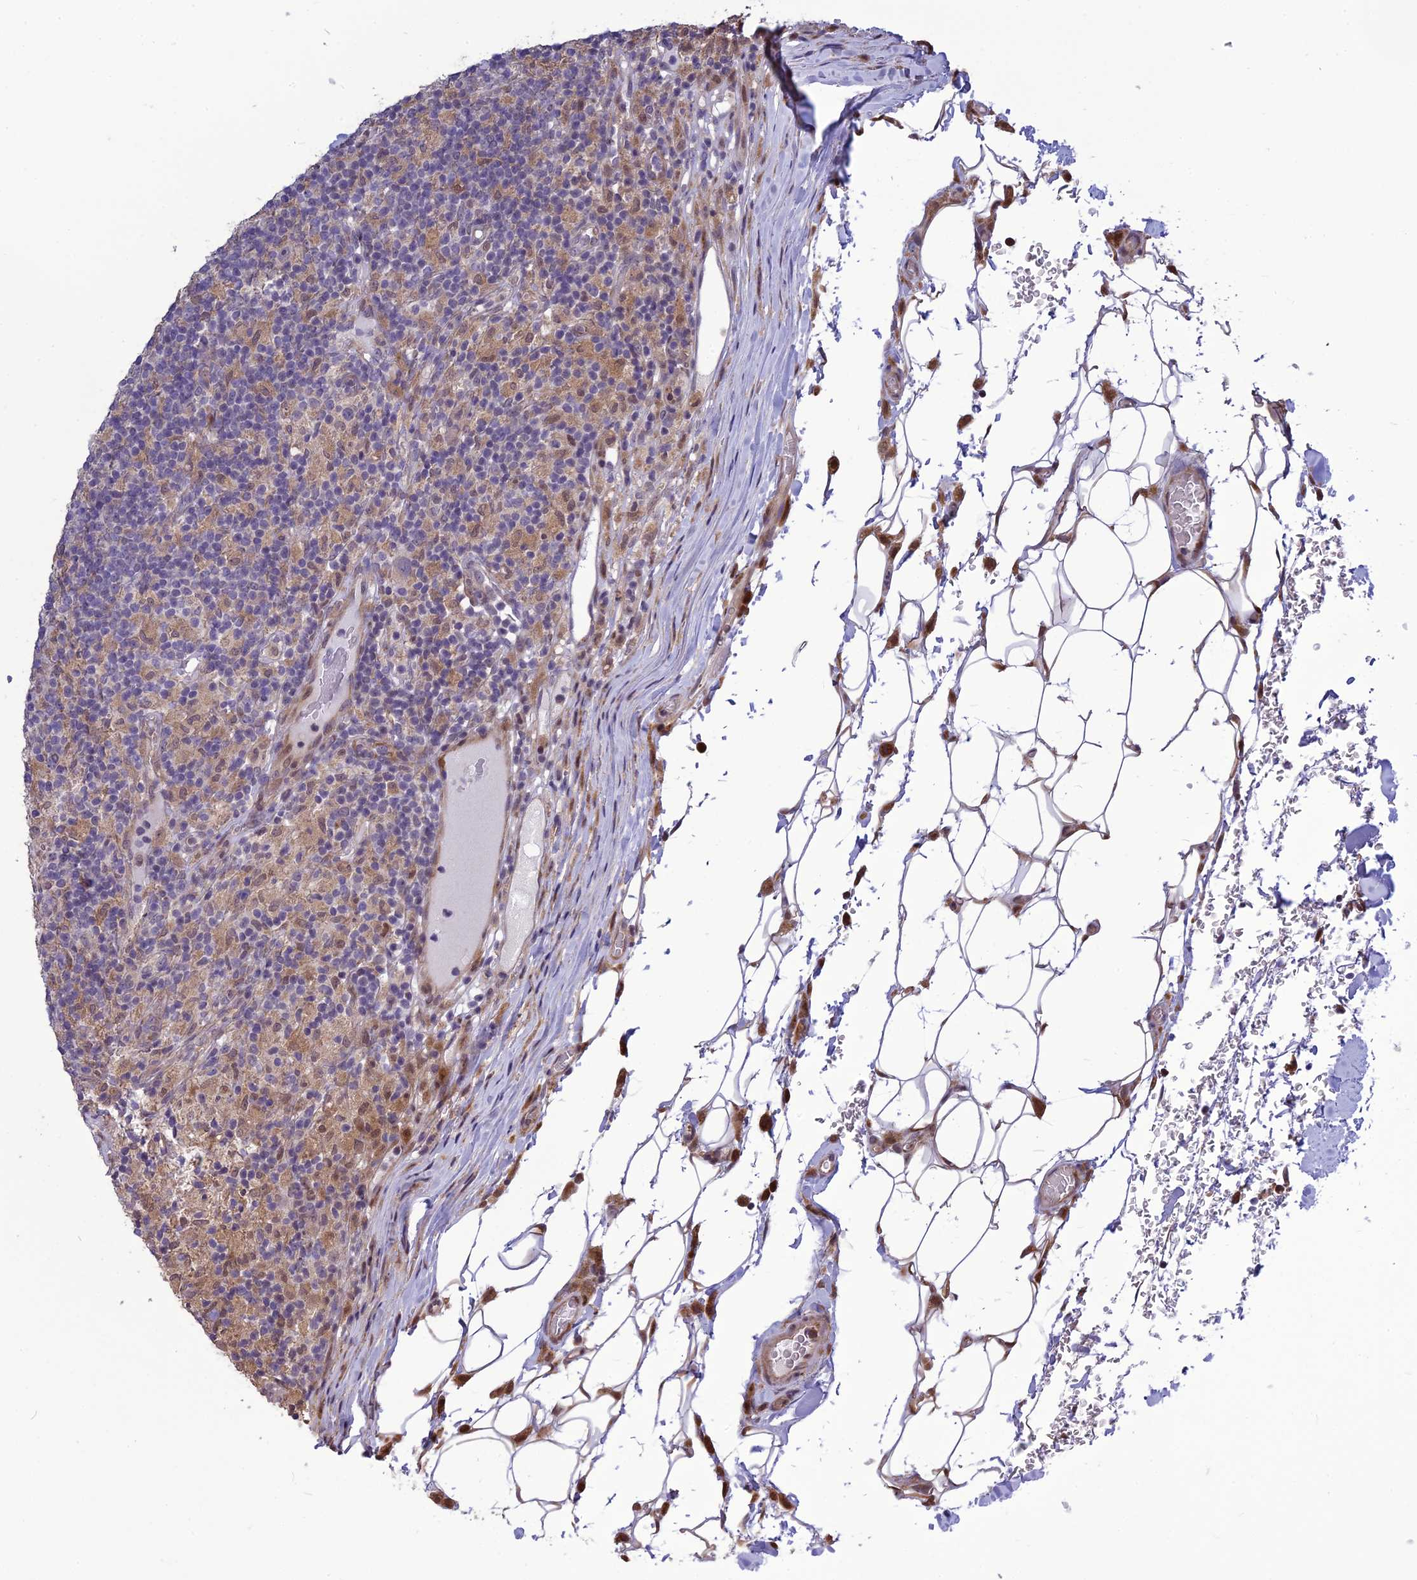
{"staining": {"intensity": "negative", "quantity": "none", "location": "none"}, "tissue": "lymphoma", "cell_type": "Tumor cells", "image_type": "cancer", "snomed": [{"axis": "morphology", "description": "Hodgkin's disease, NOS"}, {"axis": "topography", "description": "Lymph node"}], "caption": "An IHC image of Hodgkin's disease is shown. There is no staining in tumor cells of Hodgkin's disease.", "gene": "SPG21", "patient": {"sex": "male", "age": 70}}